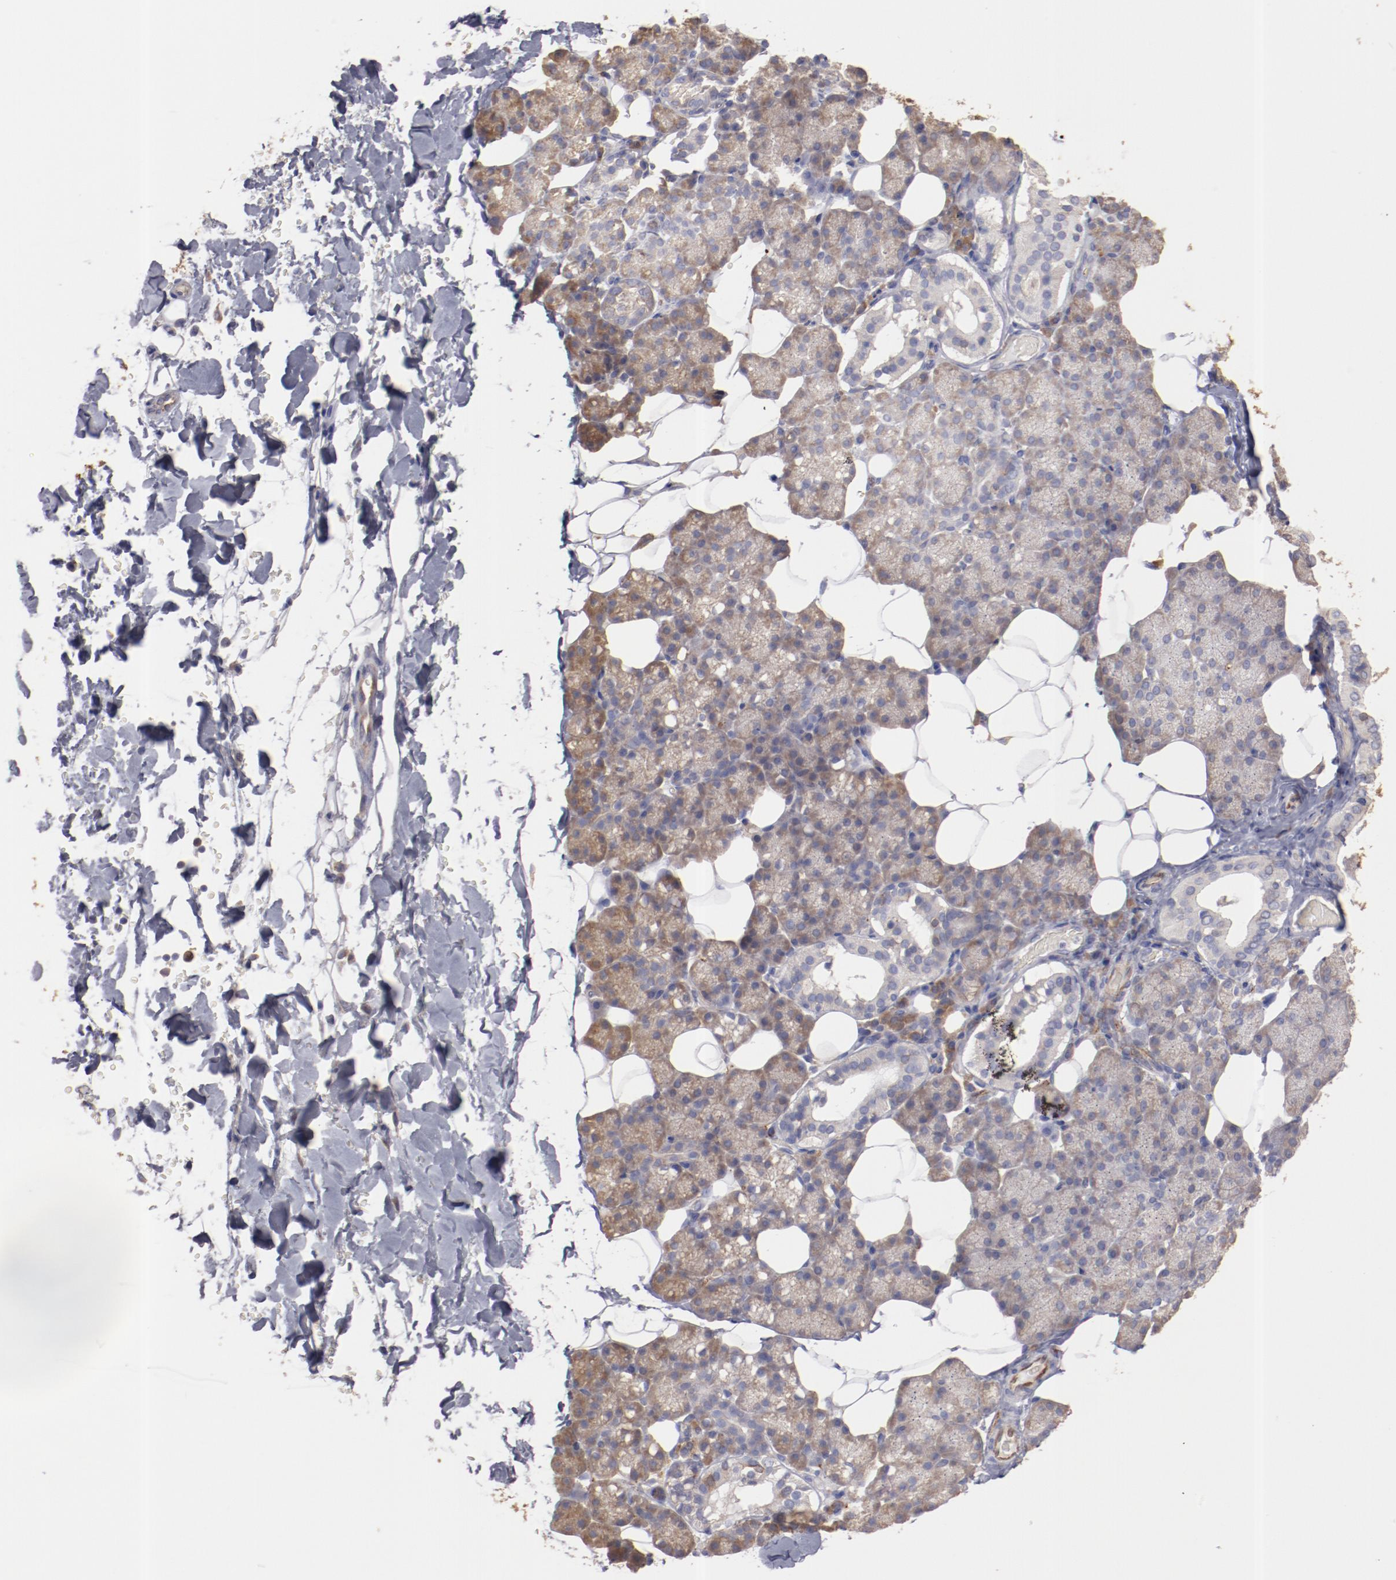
{"staining": {"intensity": "weak", "quantity": ">75%", "location": "cytoplasmic/membranous"}, "tissue": "salivary gland", "cell_type": "Glandular cells", "image_type": "normal", "snomed": [{"axis": "morphology", "description": "Normal tissue, NOS"}, {"axis": "topography", "description": "Lymph node"}, {"axis": "topography", "description": "Salivary gland"}], "caption": "Immunohistochemistry (IHC) photomicrograph of normal salivary gland: salivary gland stained using immunohistochemistry shows low levels of weak protein expression localized specifically in the cytoplasmic/membranous of glandular cells, appearing as a cytoplasmic/membranous brown color.", "gene": "ENTPD5", "patient": {"sex": "male", "age": 8}}